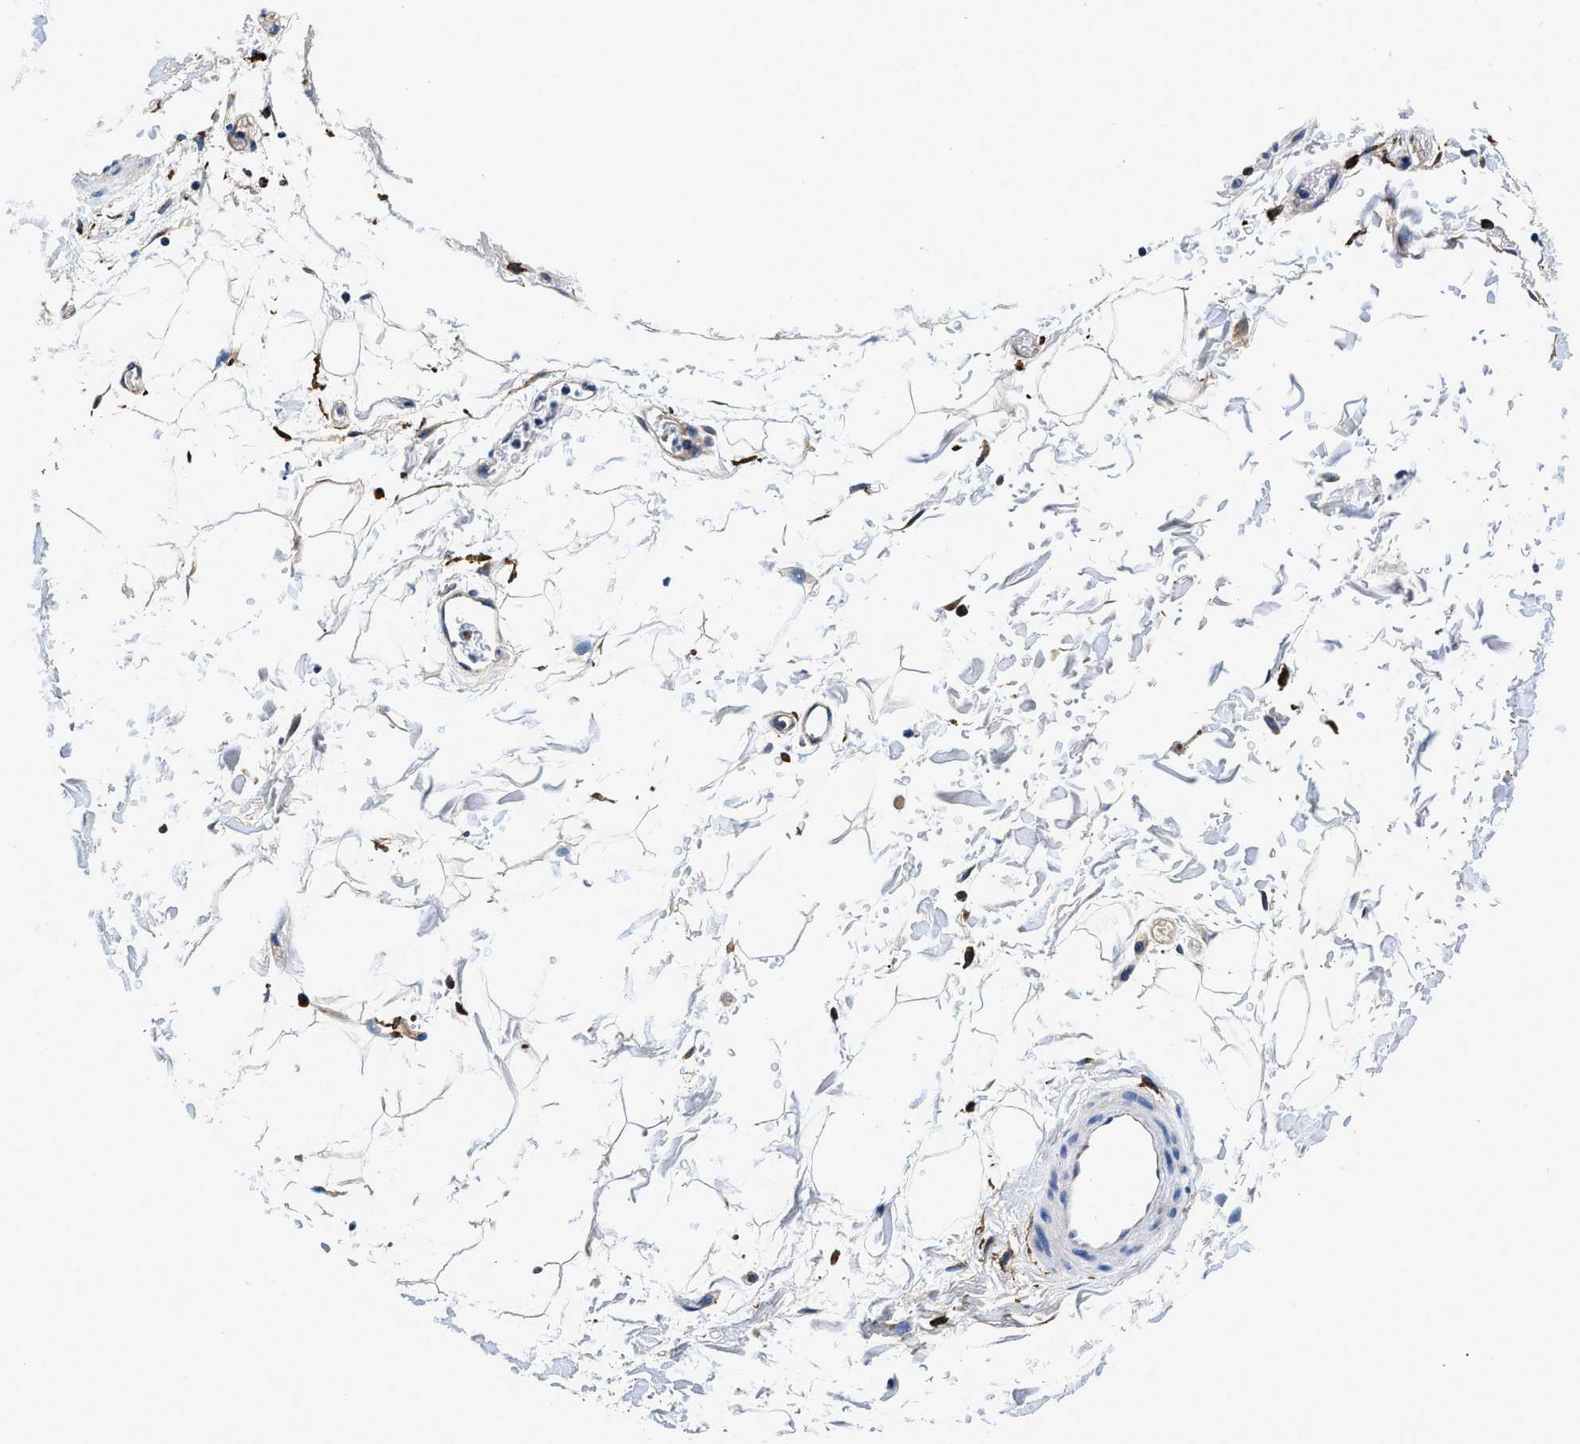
{"staining": {"intensity": "negative", "quantity": "none", "location": "none"}, "tissue": "adipose tissue", "cell_type": "Adipocytes", "image_type": "normal", "snomed": [{"axis": "morphology", "description": "Normal tissue, NOS"}, {"axis": "topography", "description": "Soft tissue"}], "caption": "Protein analysis of unremarkable adipose tissue shows no significant staining in adipocytes. (Brightfield microscopy of DAB (3,3'-diaminobenzidine) immunohistochemistry at high magnification).", "gene": "ZFAND3", "patient": {"sex": "male", "age": 72}}